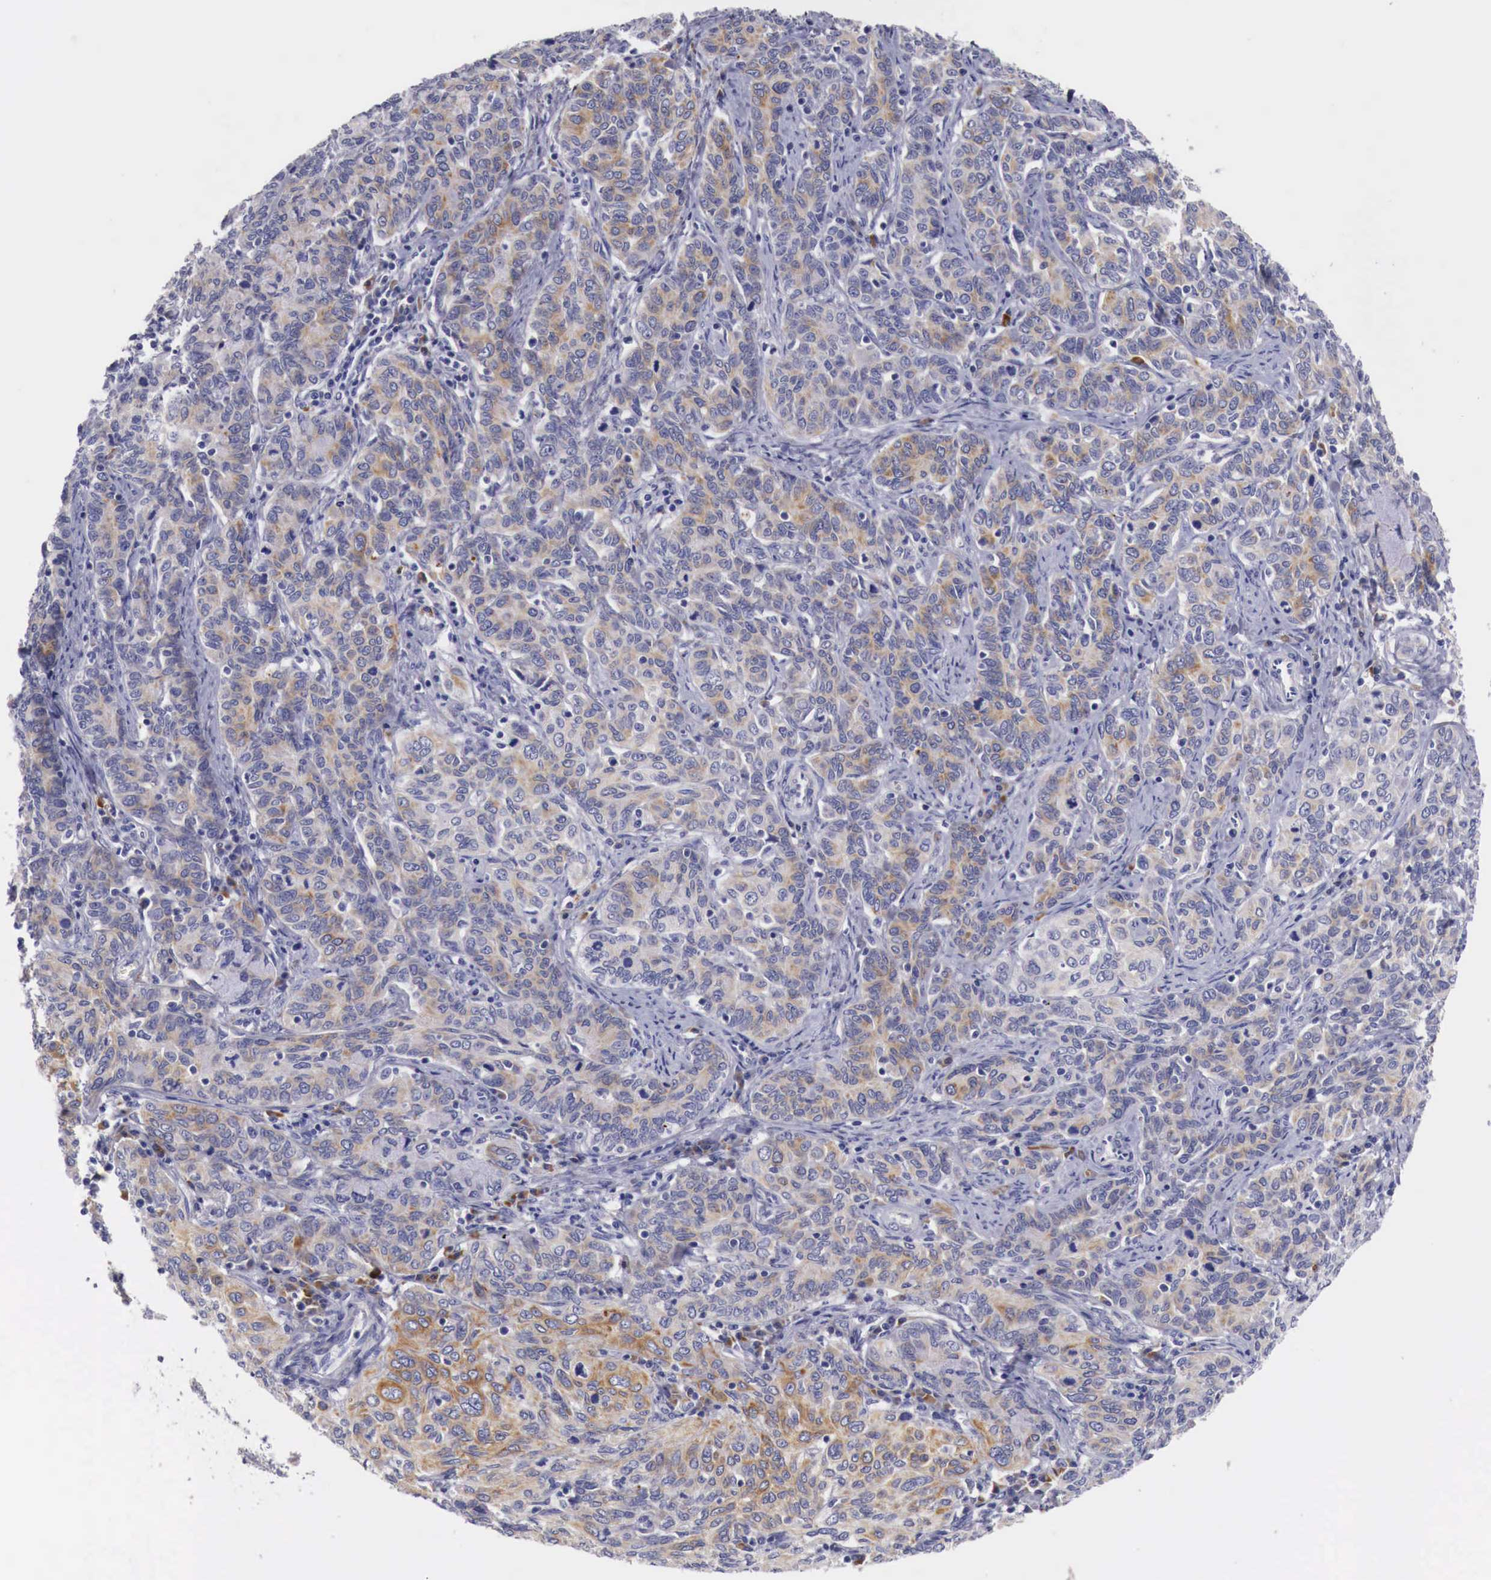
{"staining": {"intensity": "weak", "quantity": ">75%", "location": "cytoplasmic/membranous"}, "tissue": "cervical cancer", "cell_type": "Tumor cells", "image_type": "cancer", "snomed": [{"axis": "morphology", "description": "Squamous cell carcinoma, NOS"}, {"axis": "topography", "description": "Cervix"}], "caption": "About >75% of tumor cells in cervical cancer reveal weak cytoplasmic/membranous protein staining as visualized by brown immunohistochemical staining.", "gene": "NREP", "patient": {"sex": "female", "age": 38}}